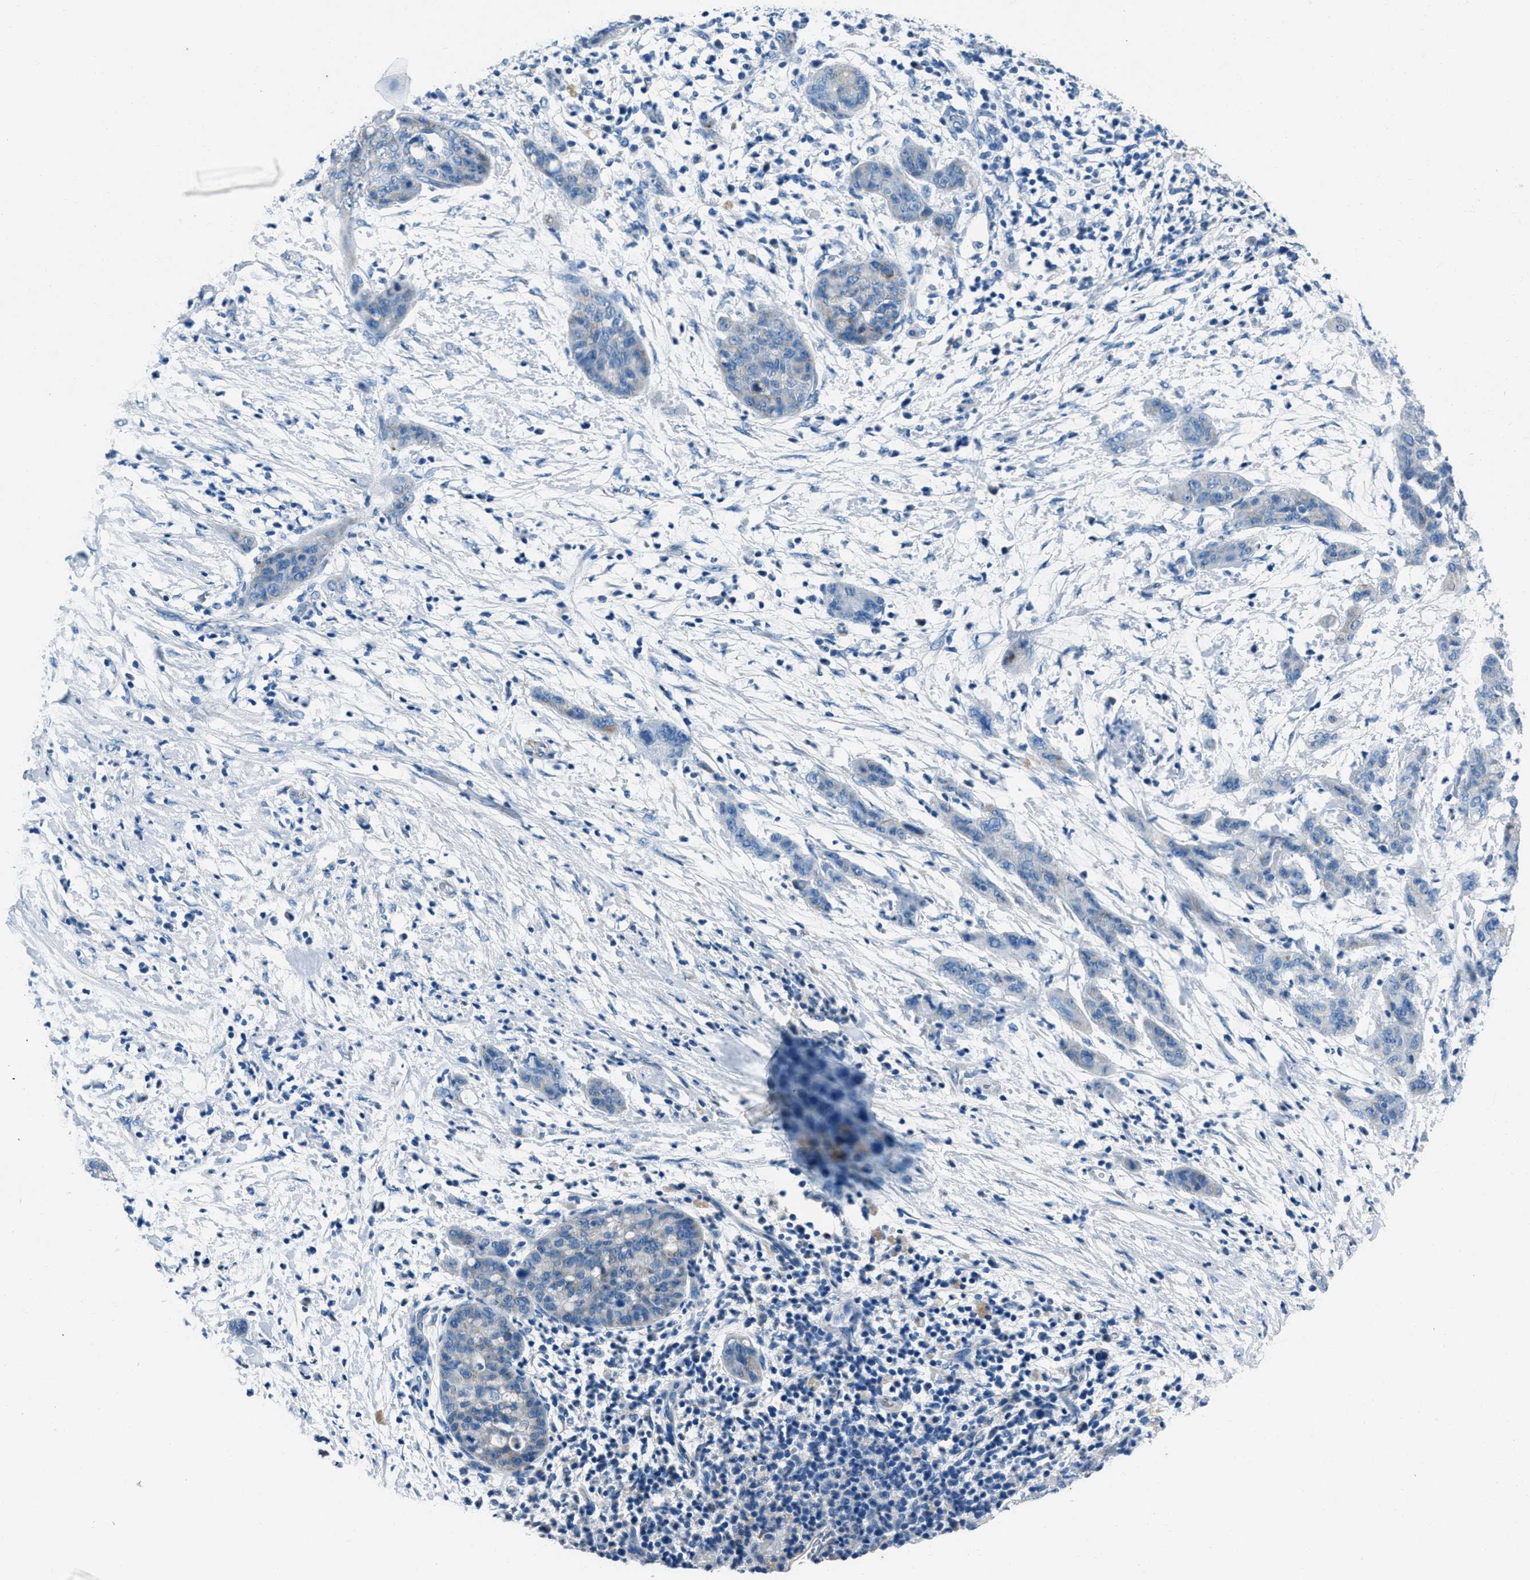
{"staining": {"intensity": "negative", "quantity": "none", "location": "none"}, "tissue": "pancreatic cancer", "cell_type": "Tumor cells", "image_type": "cancer", "snomed": [{"axis": "morphology", "description": "Adenocarcinoma, NOS"}, {"axis": "topography", "description": "Pancreas"}], "caption": "High power microscopy image of an immunohistochemistry (IHC) photomicrograph of pancreatic cancer, revealing no significant staining in tumor cells.", "gene": "AMACR", "patient": {"sex": "female", "age": 78}}